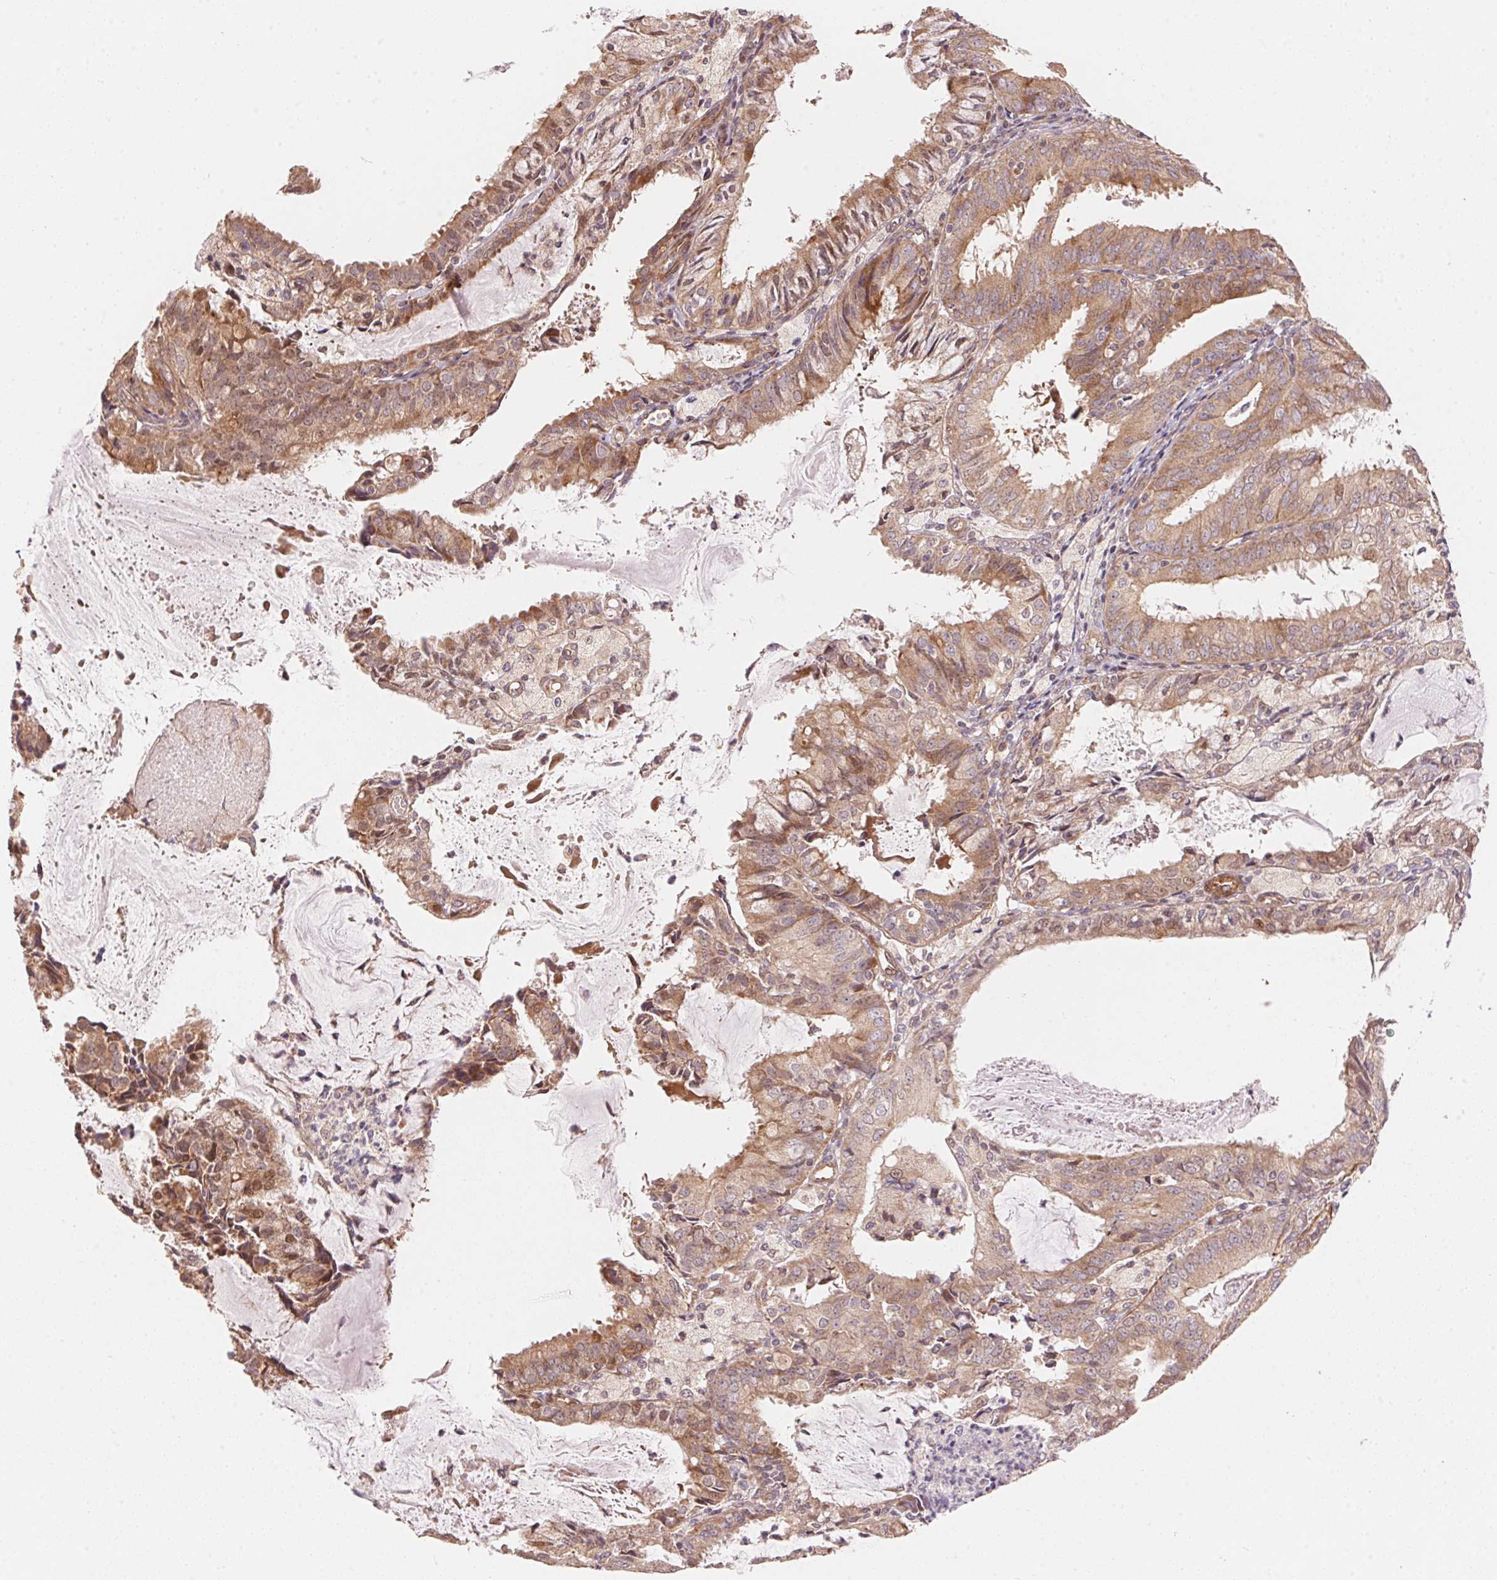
{"staining": {"intensity": "moderate", "quantity": ">75%", "location": "cytoplasmic/membranous"}, "tissue": "endometrial cancer", "cell_type": "Tumor cells", "image_type": "cancer", "snomed": [{"axis": "morphology", "description": "Adenocarcinoma, NOS"}, {"axis": "topography", "description": "Endometrium"}], "caption": "The micrograph demonstrates immunohistochemical staining of endometrial adenocarcinoma. There is moderate cytoplasmic/membranous expression is identified in about >75% of tumor cells.", "gene": "TNIP2", "patient": {"sex": "female", "age": 57}}